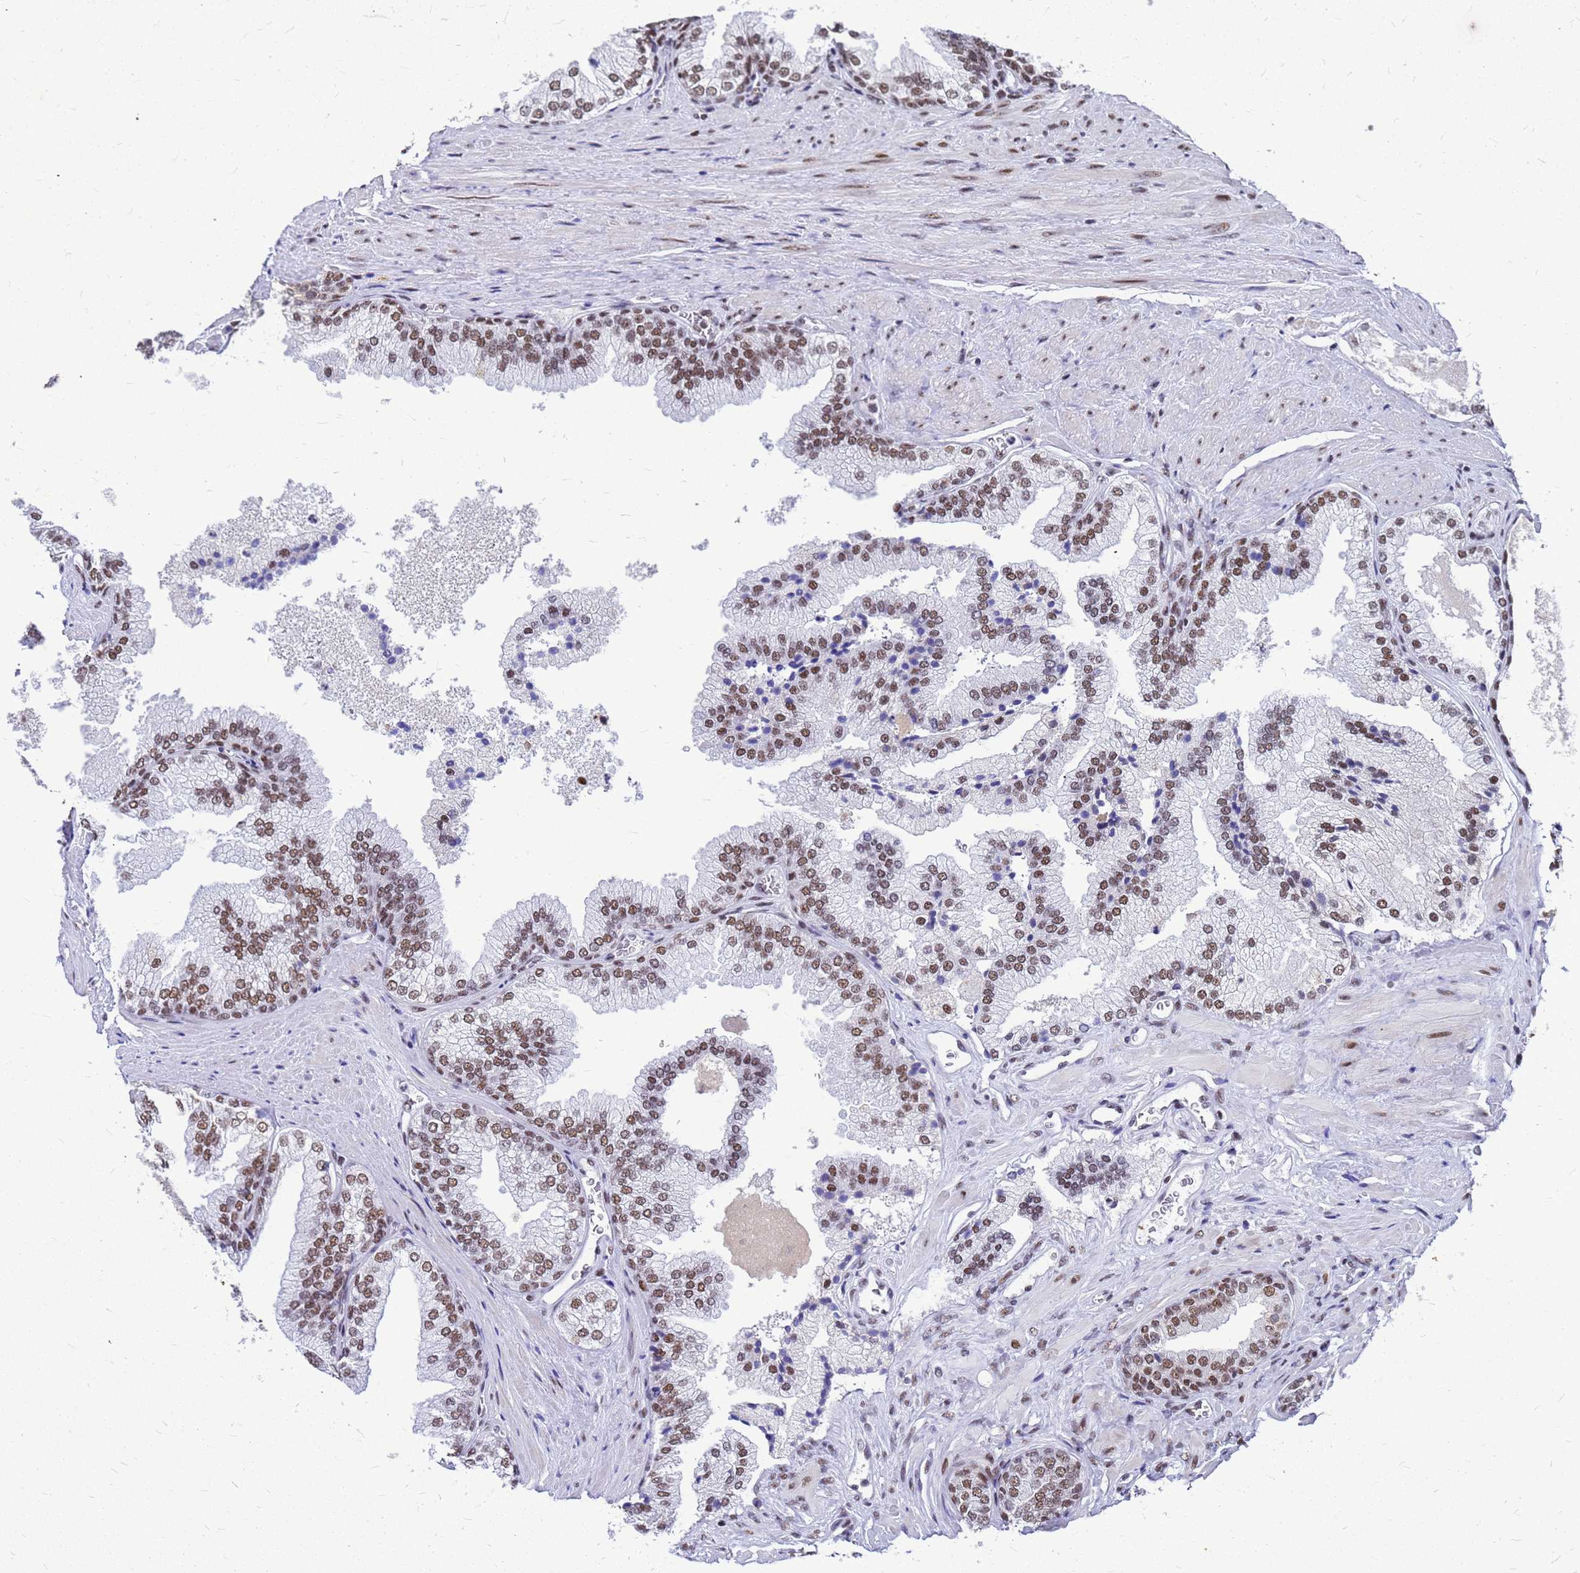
{"staining": {"intensity": "moderate", "quantity": ">75%", "location": "nuclear"}, "tissue": "prostate", "cell_type": "Glandular cells", "image_type": "normal", "snomed": [{"axis": "morphology", "description": "Normal tissue, NOS"}, {"axis": "topography", "description": "Prostate"}], "caption": "Protein staining displays moderate nuclear positivity in about >75% of glandular cells in normal prostate.", "gene": "SART3", "patient": {"sex": "male", "age": 76}}